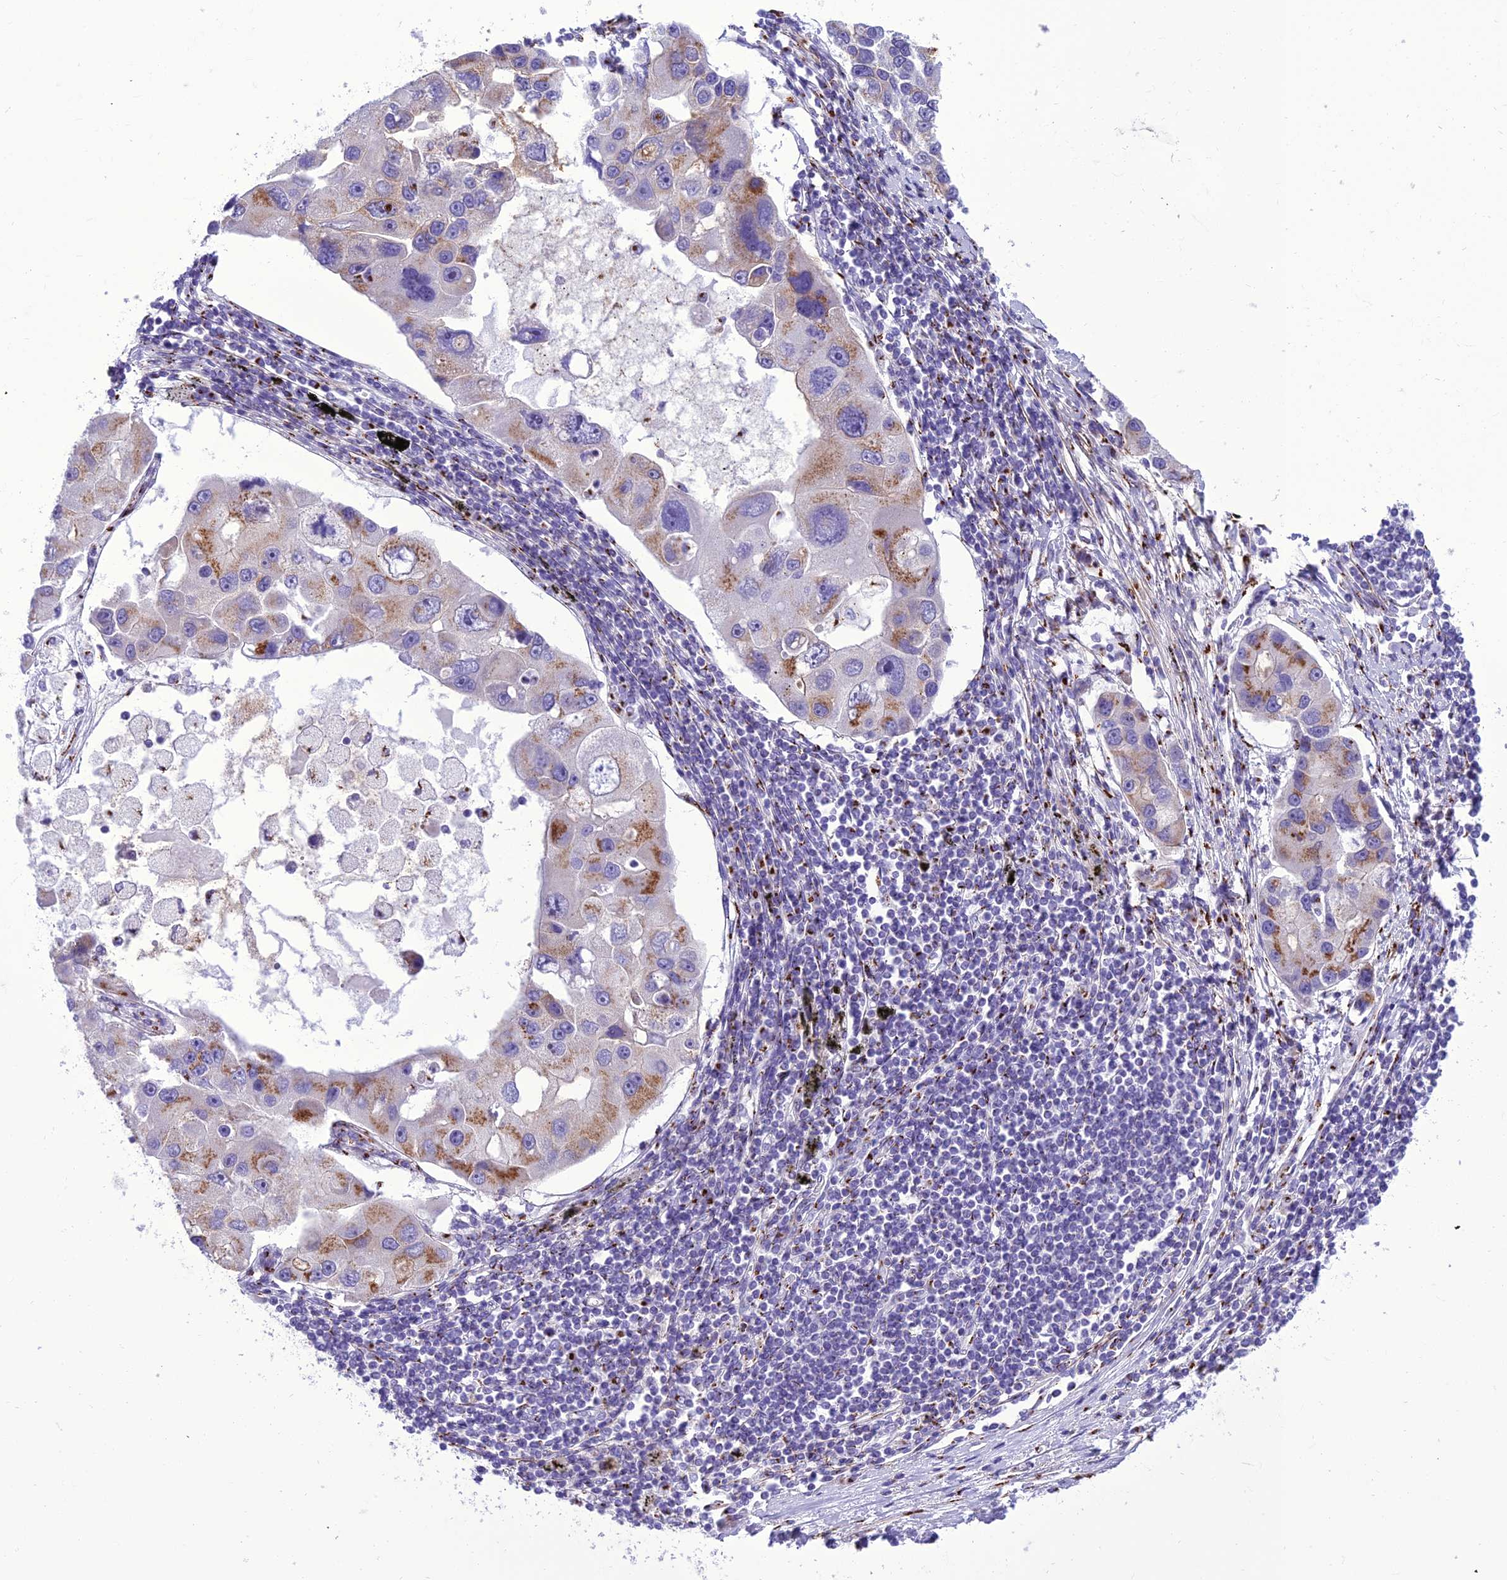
{"staining": {"intensity": "moderate", "quantity": "25%-75%", "location": "cytoplasmic/membranous"}, "tissue": "lung cancer", "cell_type": "Tumor cells", "image_type": "cancer", "snomed": [{"axis": "morphology", "description": "Adenocarcinoma, NOS"}, {"axis": "topography", "description": "Lung"}], "caption": "Immunohistochemistry micrograph of lung adenocarcinoma stained for a protein (brown), which reveals medium levels of moderate cytoplasmic/membranous expression in approximately 25%-75% of tumor cells.", "gene": "GOLM2", "patient": {"sex": "female", "age": 54}}